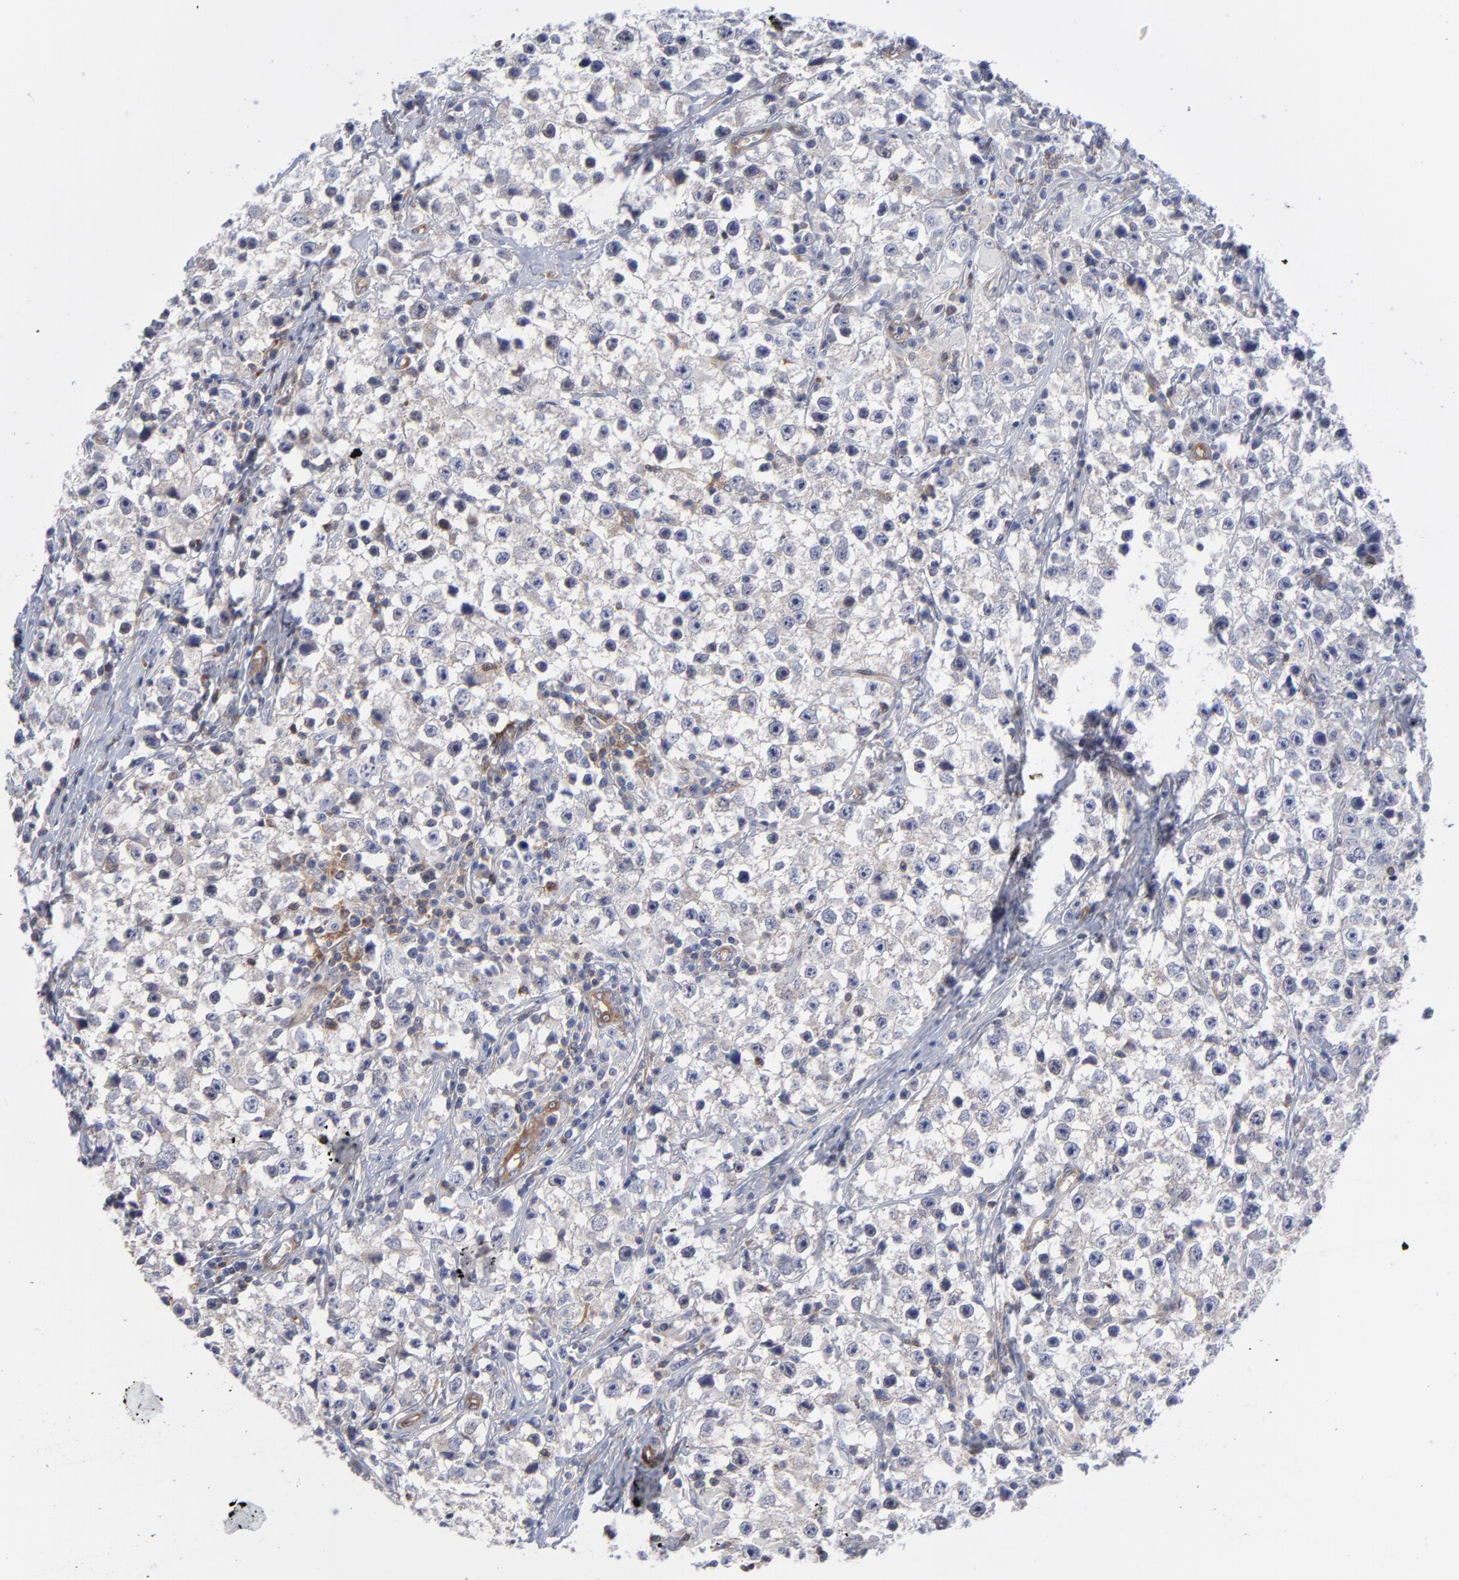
{"staining": {"intensity": "negative", "quantity": "none", "location": "none"}, "tissue": "testis cancer", "cell_type": "Tumor cells", "image_type": "cancer", "snomed": [{"axis": "morphology", "description": "Seminoma, NOS"}, {"axis": "topography", "description": "Testis"}], "caption": "Histopathology image shows no significant protein positivity in tumor cells of seminoma (testis).", "gene": "NFKBIA", "patient": {"sex": "male", "age": 35}}